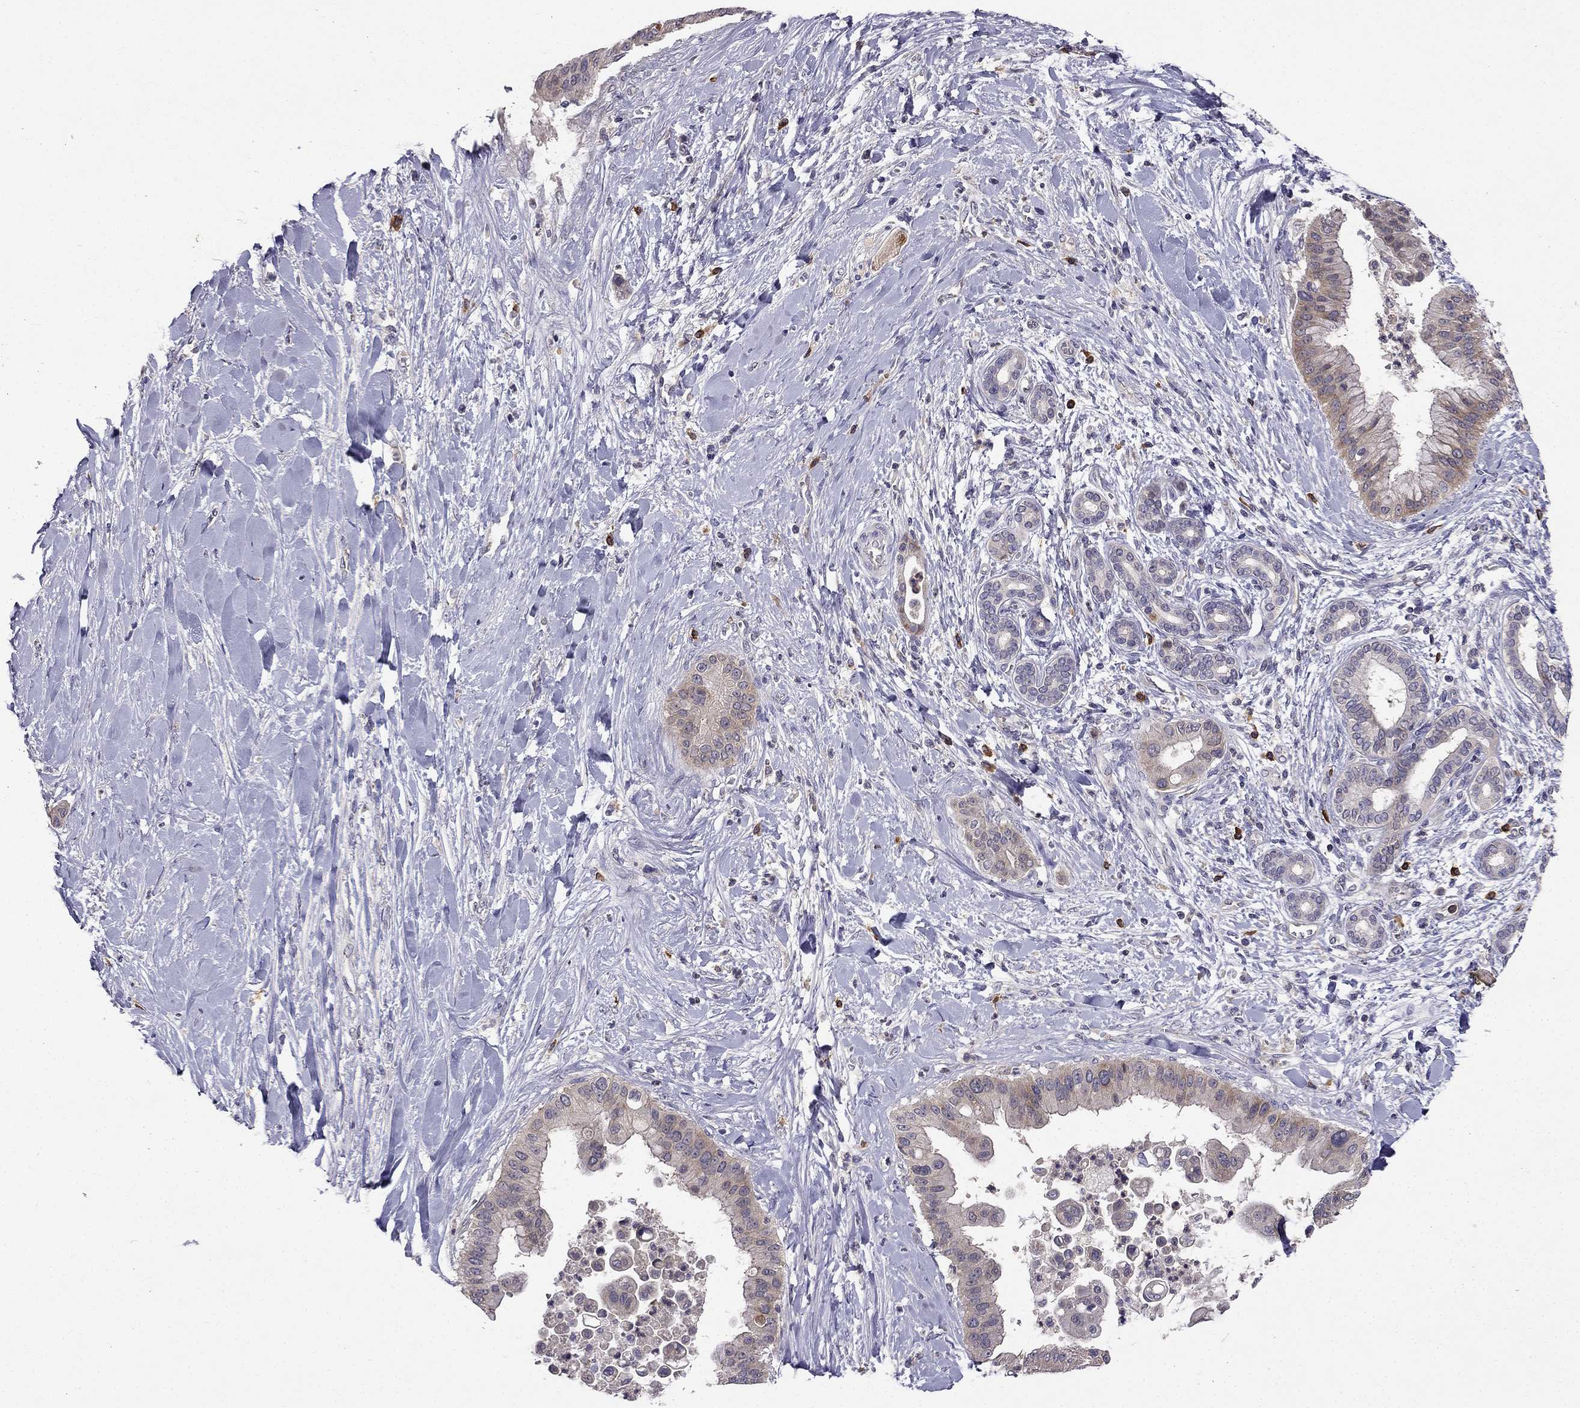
{"staining": {"intensity": "weak", "quantity": "25%-75%", "location": "cytoplasmic/membranous"}, "tissue": "liver cancer", "cell_type": "Tumor cells", "image_type": "cancer", "snomed": [{"axis": "morphology", "description": "Cholangiocarcinoma"}, {"axis": "topography", "description": "Liver"}], "caption": "A brown stain highlights weak cytoplasmic/membranous expression of a protein in human liver cancer (cholangiocarcinoma) tumor cells.", "gene": "STXBP5", "patient": {"sex": "female", "age": 54}}